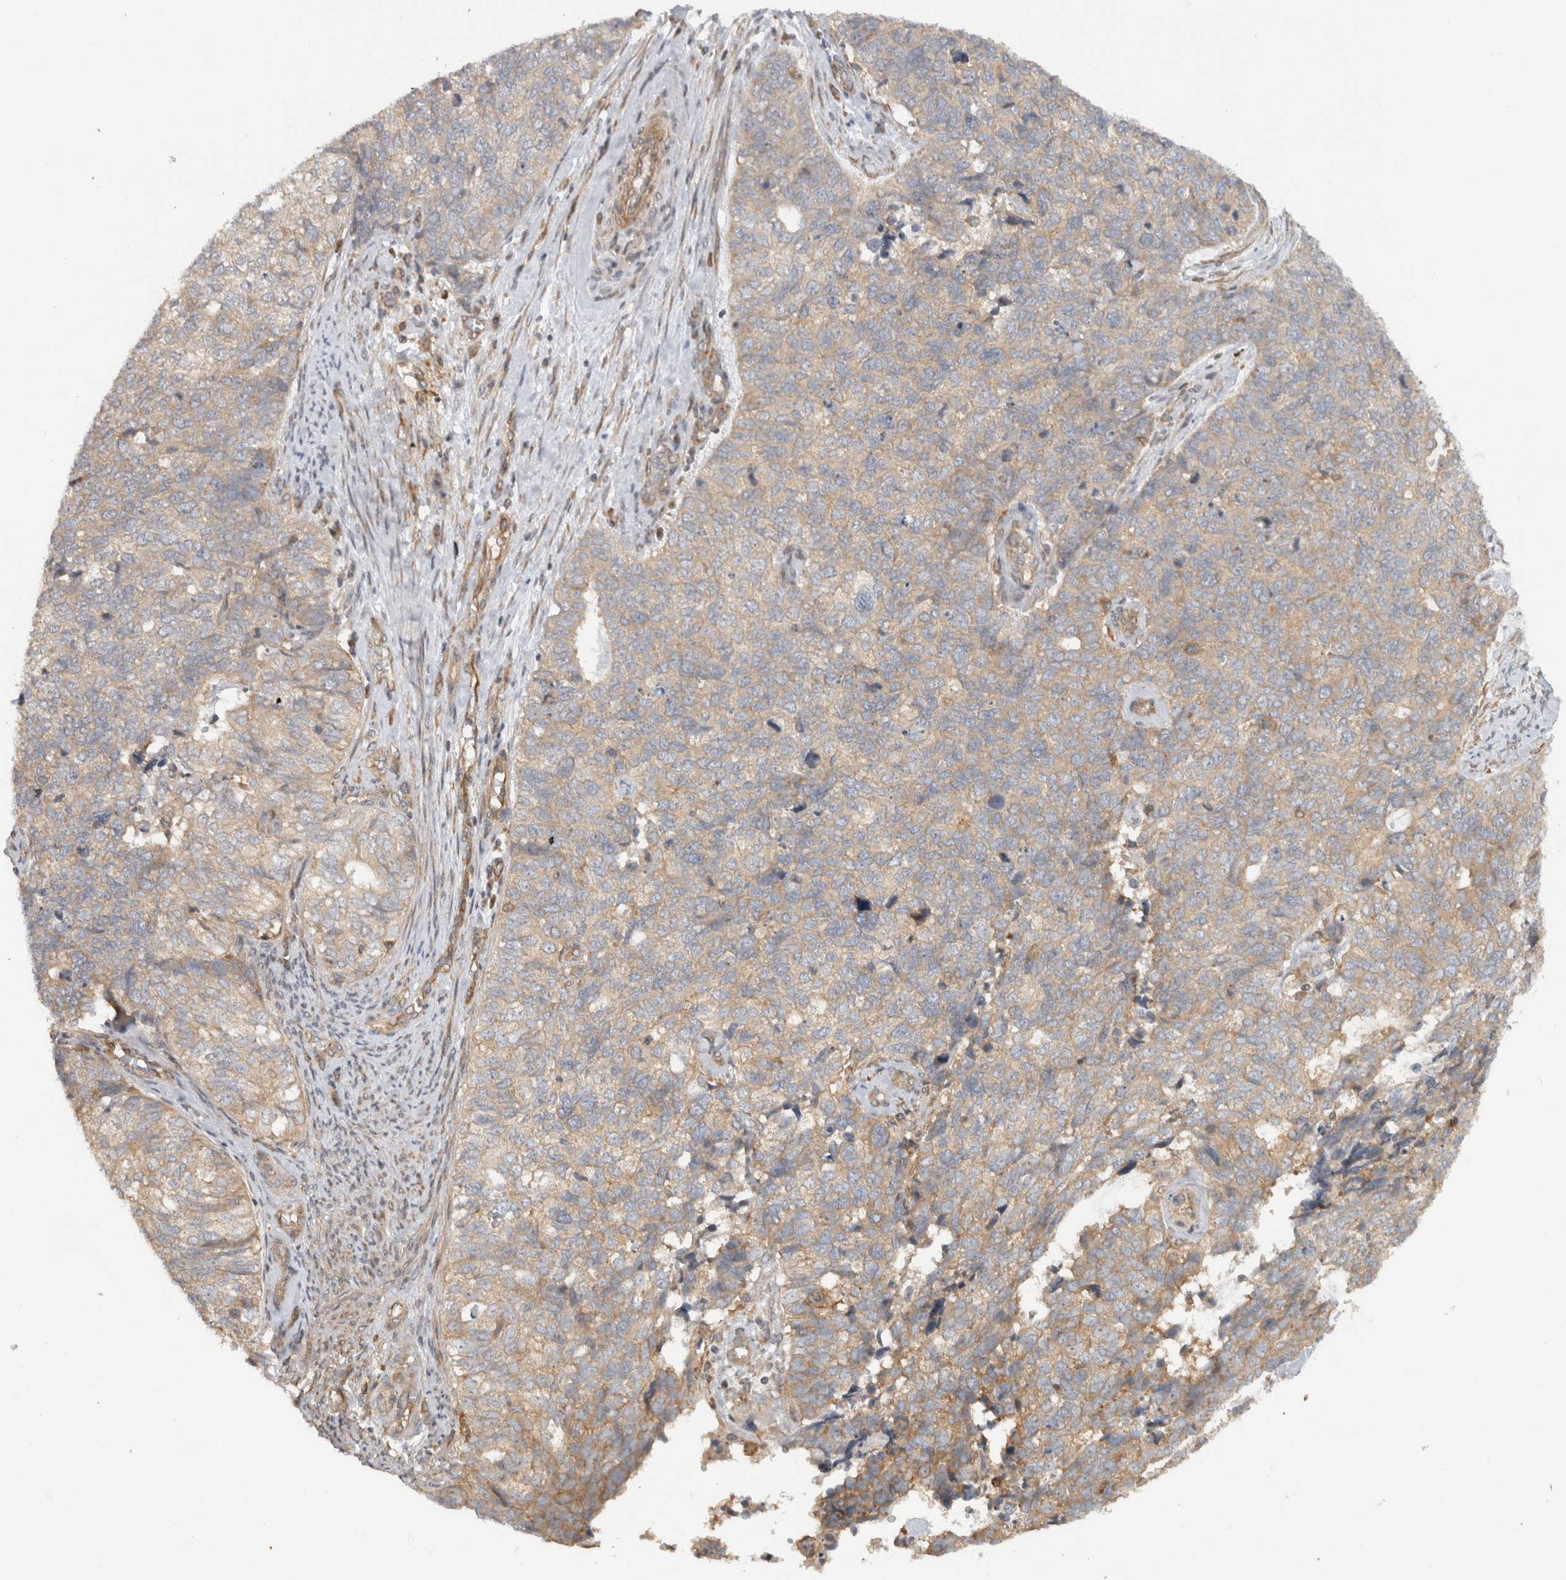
{"staining": {"intensity": "weak", "quantity": ">75%", "location": "cytoplasmic/membranous"}, "tissue": "cervical cancer", "cell_type": "Tumor cells", "image_type": "cancer", "snomed": [{"axis": "morphology", "description": "Squamous cell carcinoma, NOS"}, {"axis": "topography", "description": "Cervix"}], "caption": "Cervical cancer (squamous cell carcinoma) was stained to show a protein in brown. There is low levels of weak cytoplasmic/membranous expression in about >75% of tumor cells. (DAB IHC, brown staining for protein, blue staining for nuclei).", "gene": "WASF2", "patient": {"sex": "female", "age": 63}}